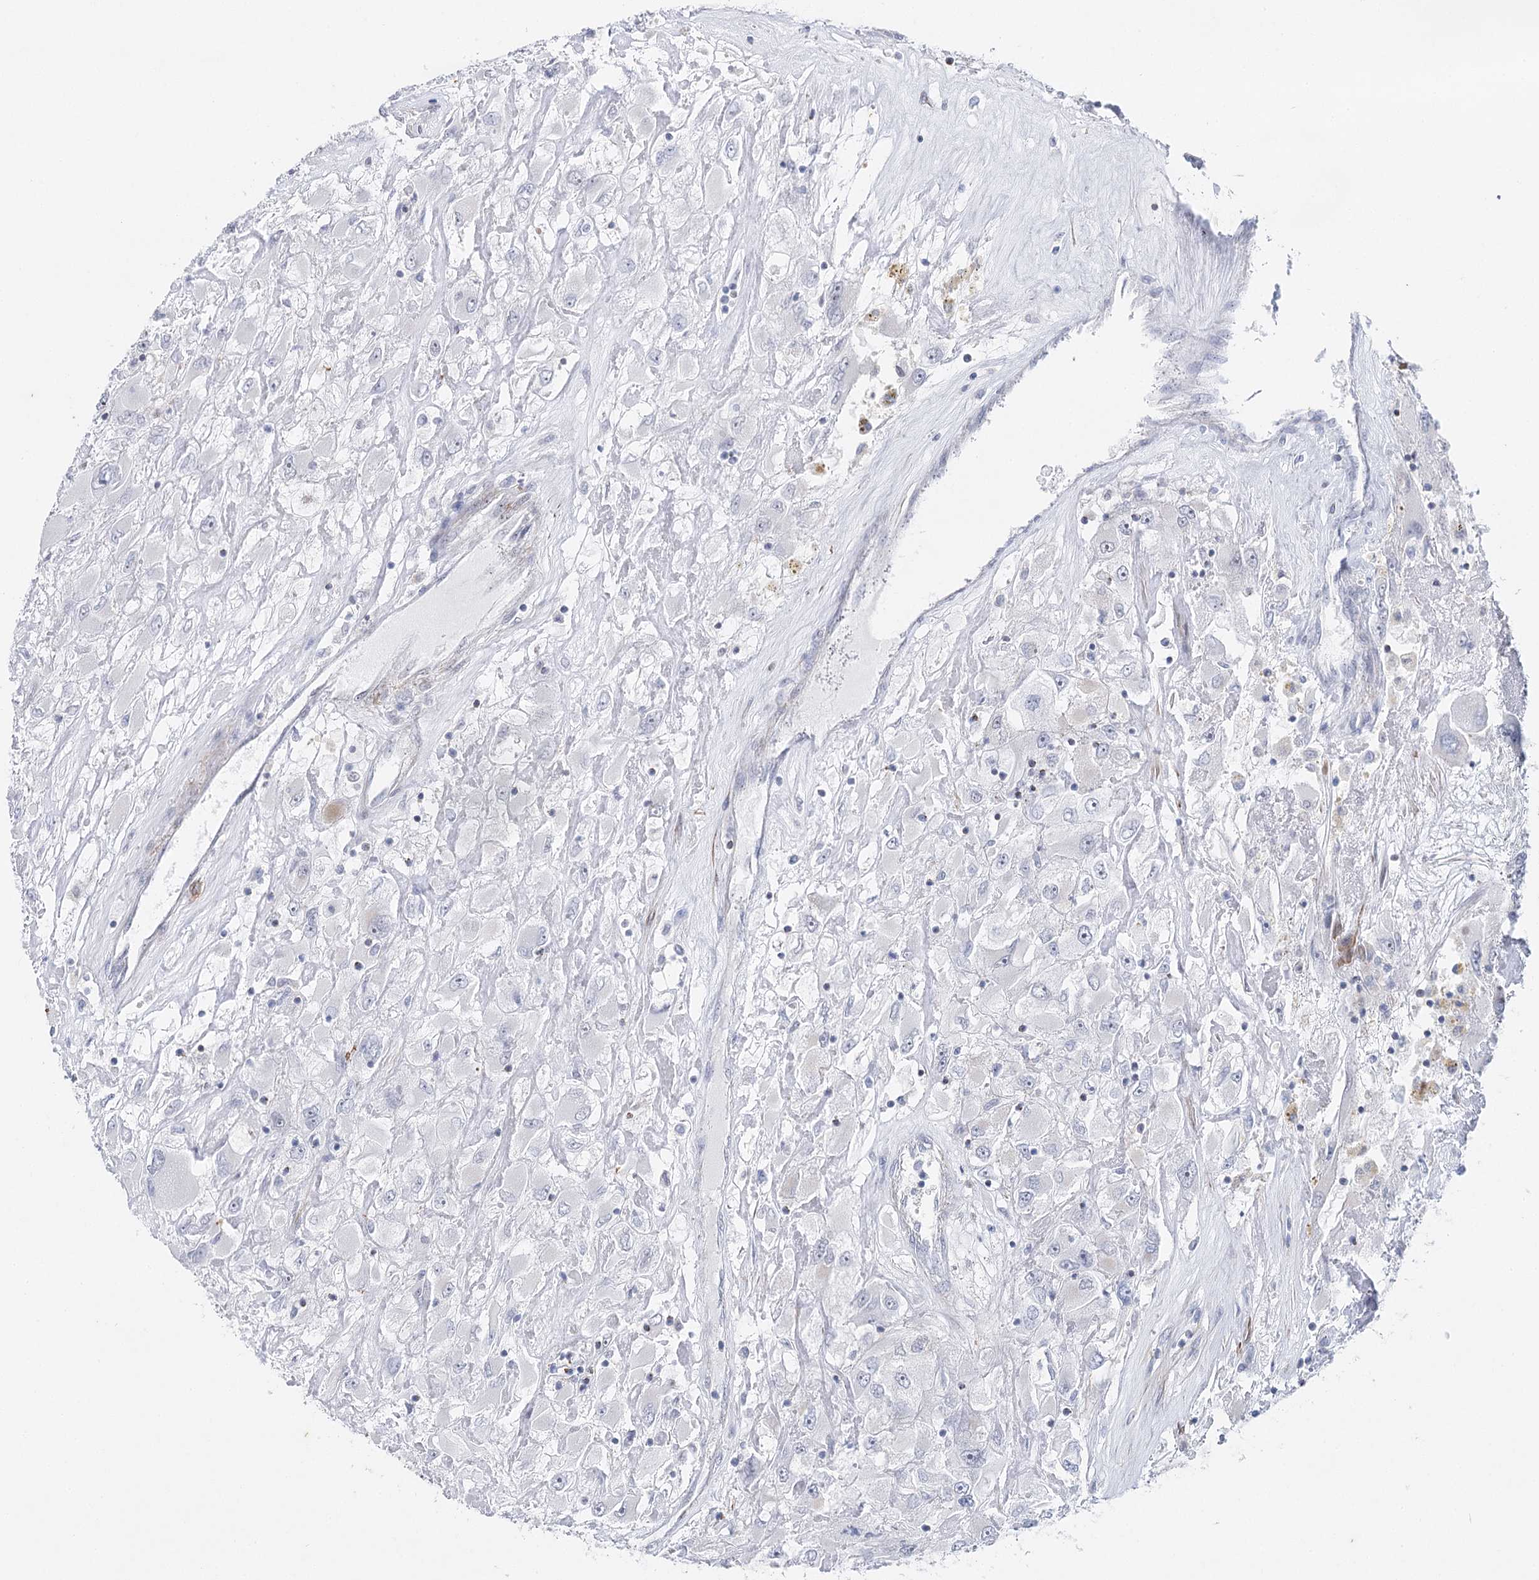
{"staining": {"intensity": "negative", "quantity": "none", "location": "none"}, "tissue": "renal cancer", "cell_type": "Tumor cells", "image_type": "cancer", "snomed": [{"axis": "morphology", "description": "Adenocarcinoma, NOS"}, {"axis": "topography", "description": "Kidney"}], "caption": "There is no significant positivity in tumor cells of renal cancer (adenocarcinoma). (Stains: DAB (3,3'-diaminobenzidine) IHC with hematoxylin counter stain, Microscopy: brightfield microscopy at high magnification).", "gene": "AGXT2", "patient": {"sex": "female", "age": 52}}